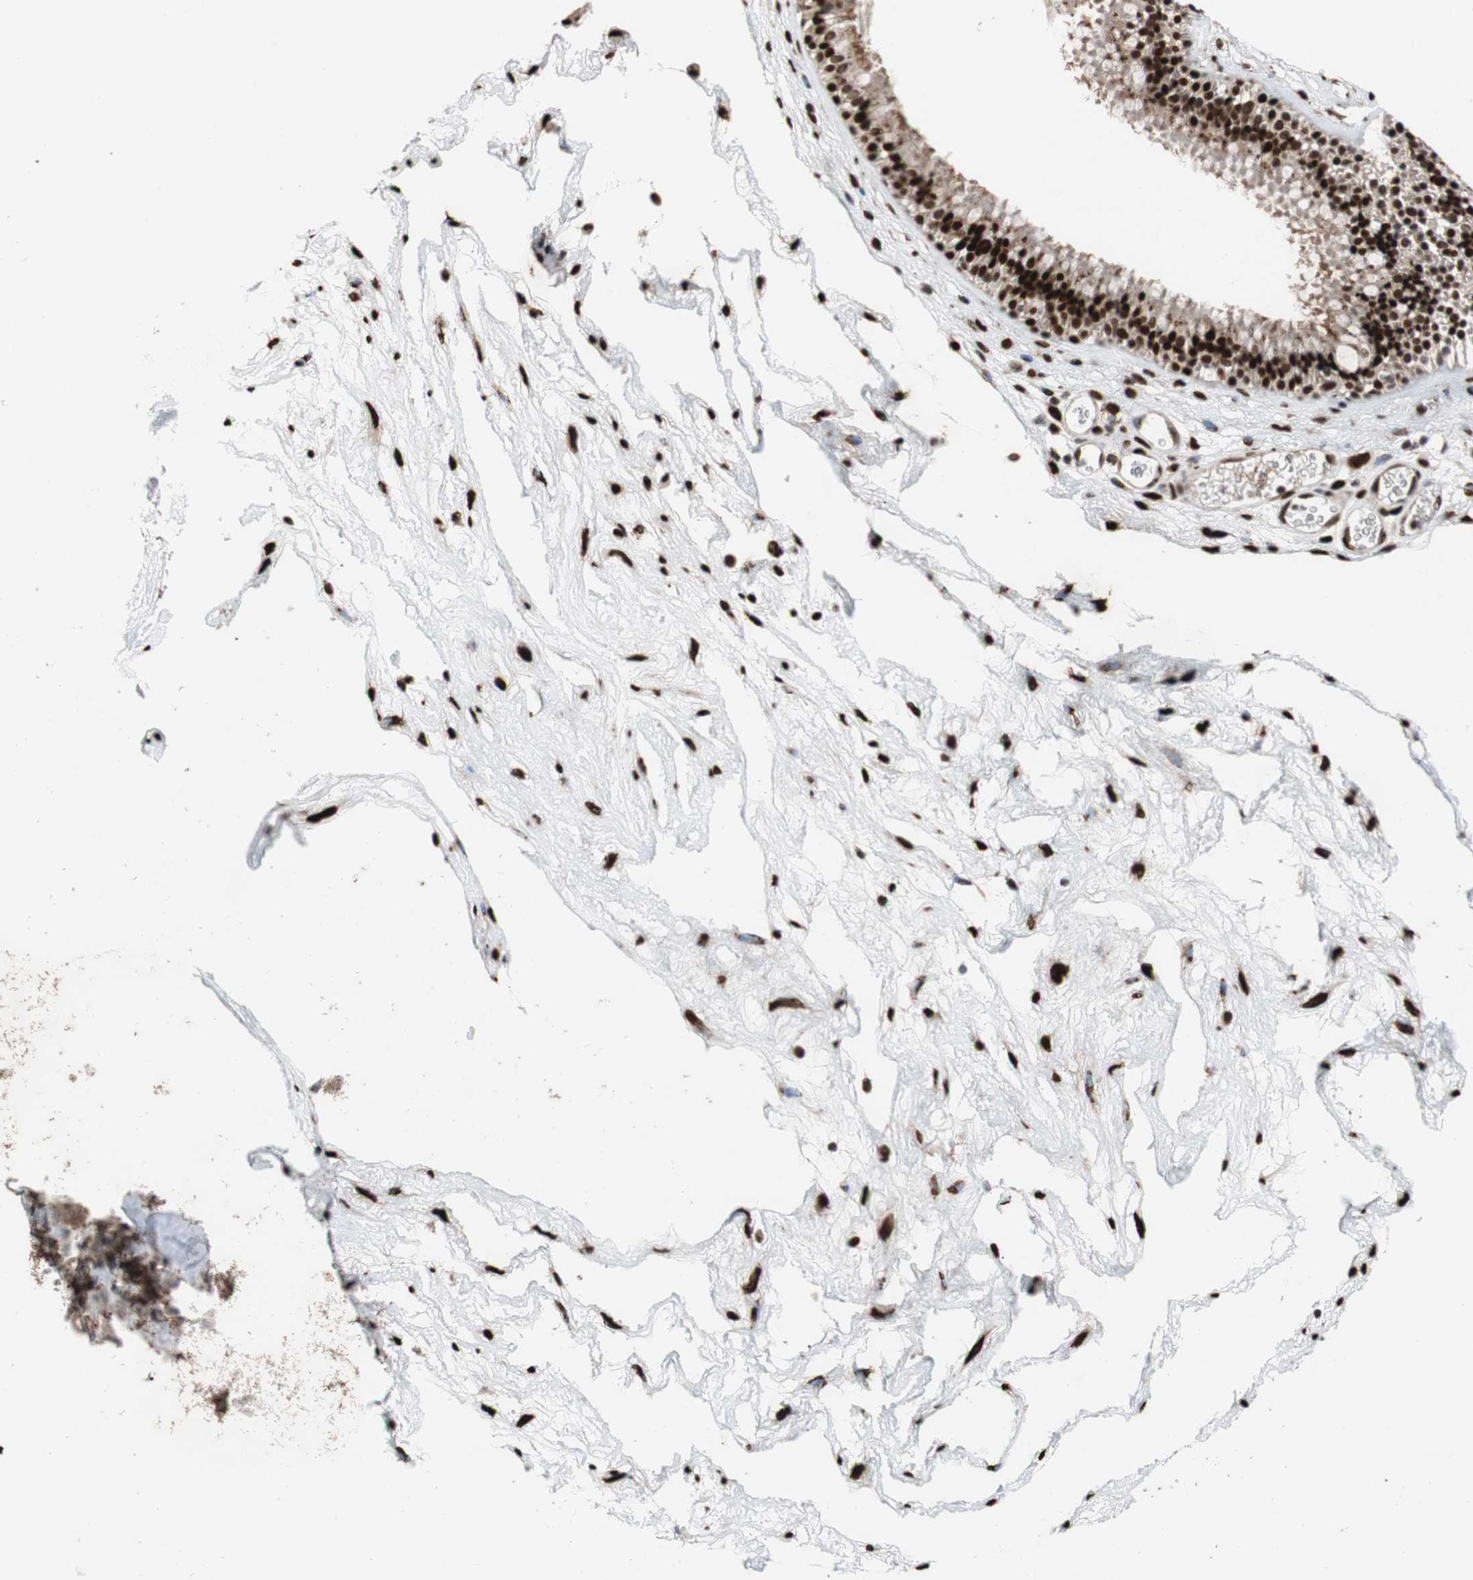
{"staining": {"intensity": "strong", "quantity": ">75%", "location": "nuclear"}, "tissue": "nasopharynx", "cell_type": "Respiratory epithelial cells", "image_type": "normal", "snomed": [{"axis": "morphology", "description": "Normal tissue, NOS"}, {"axis": "morphology", "description": "Inflammation, NOS"}, {"axis": "topography", "description": "Nasopharynx"}], "caption": "Strong nuclear expression for a protein is present in approximately >75% of respiratory epithelial cells of benign nasopharynx using immunohistochemistry.", "gene": "NBL1", "patient": {"sex": "male", "age": 48}}